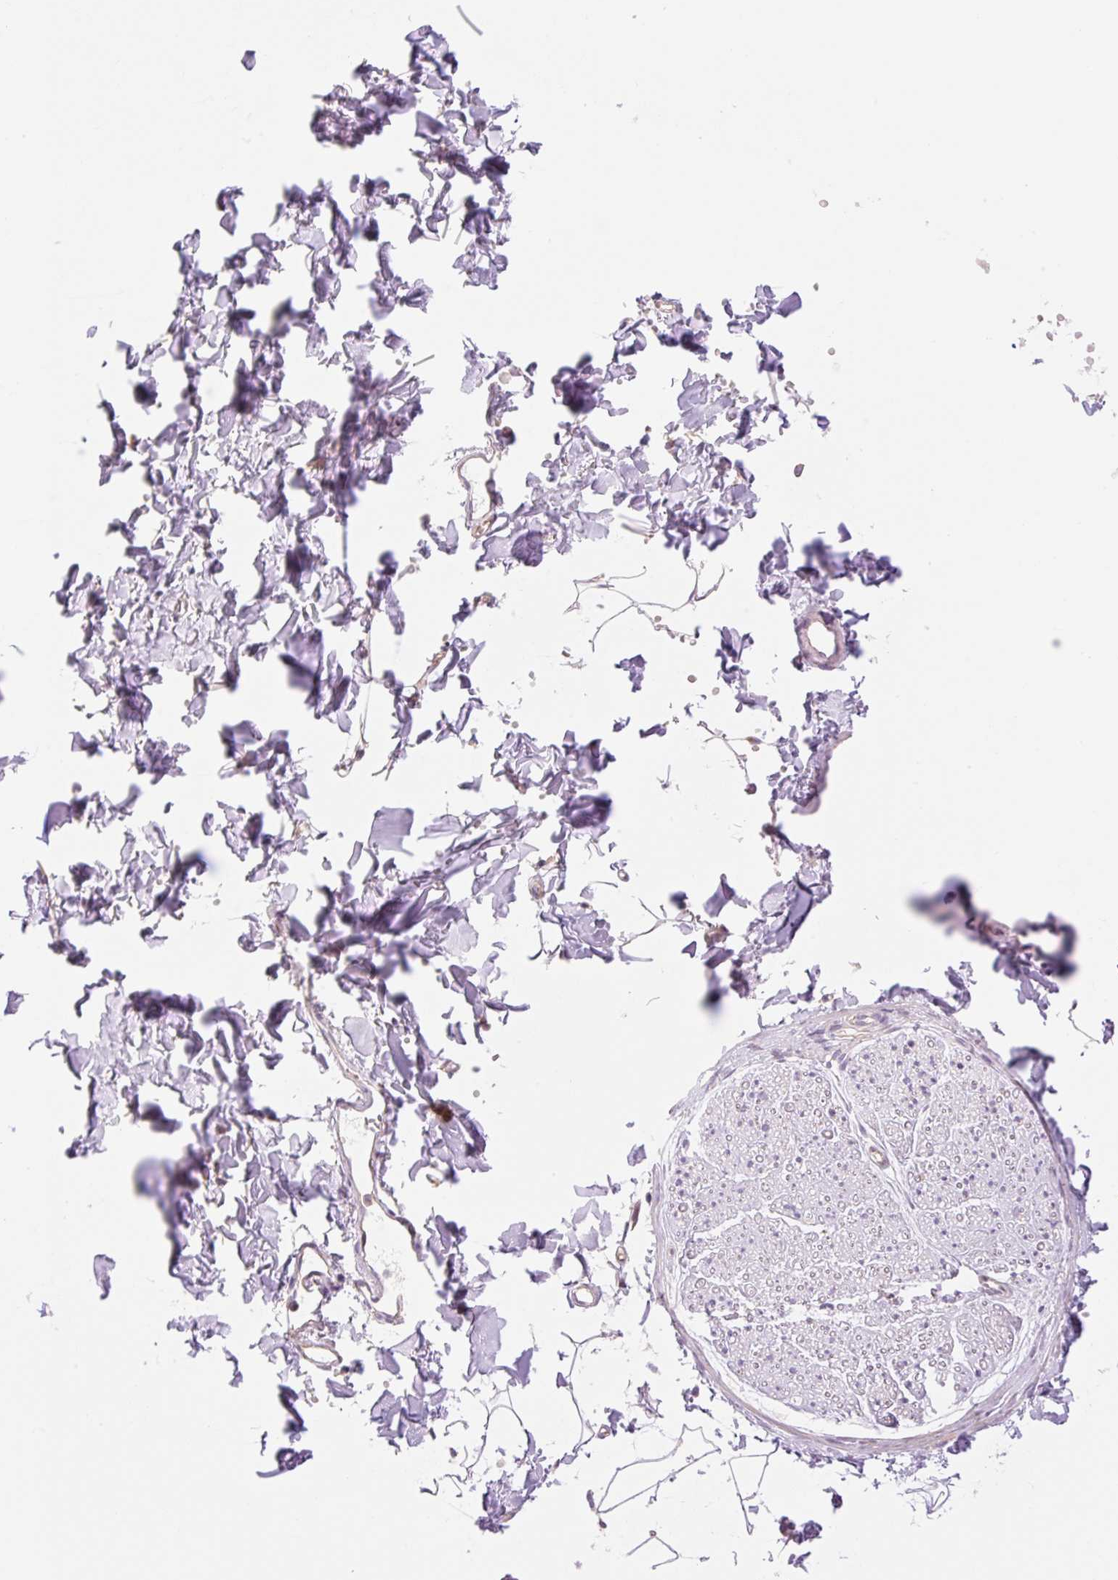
{"staining": {"intensity": "negative", "quantity": "none", "location": "none"}, "tissue": "adipose tissue", "cell_type": "Adipocytes", "image_type": "normal", "snomed": [{"axis": "morphology", "description": "Normal tissue, NOS"}, {"axis": "topography", "description": "Cartilage tissue"}, {"axis": "topography", "description": "Bronchus"}, {"axis": "topography", "description": "Peripheral nerve tissue"}], "caption": "DAB (3,3'-diaminobenzidine) immunohistochemical staining of benign adipose tissue demonstrates no significant expression in adipocytes. (Stains: DAB (3,3'-diaminobenzidine) IHC with hematoxylin counter stain, Microscopy: brightfield microscopy at high magnification).", "gene": "NLRP5", "patient": {"sex": "female", "age": 59}}